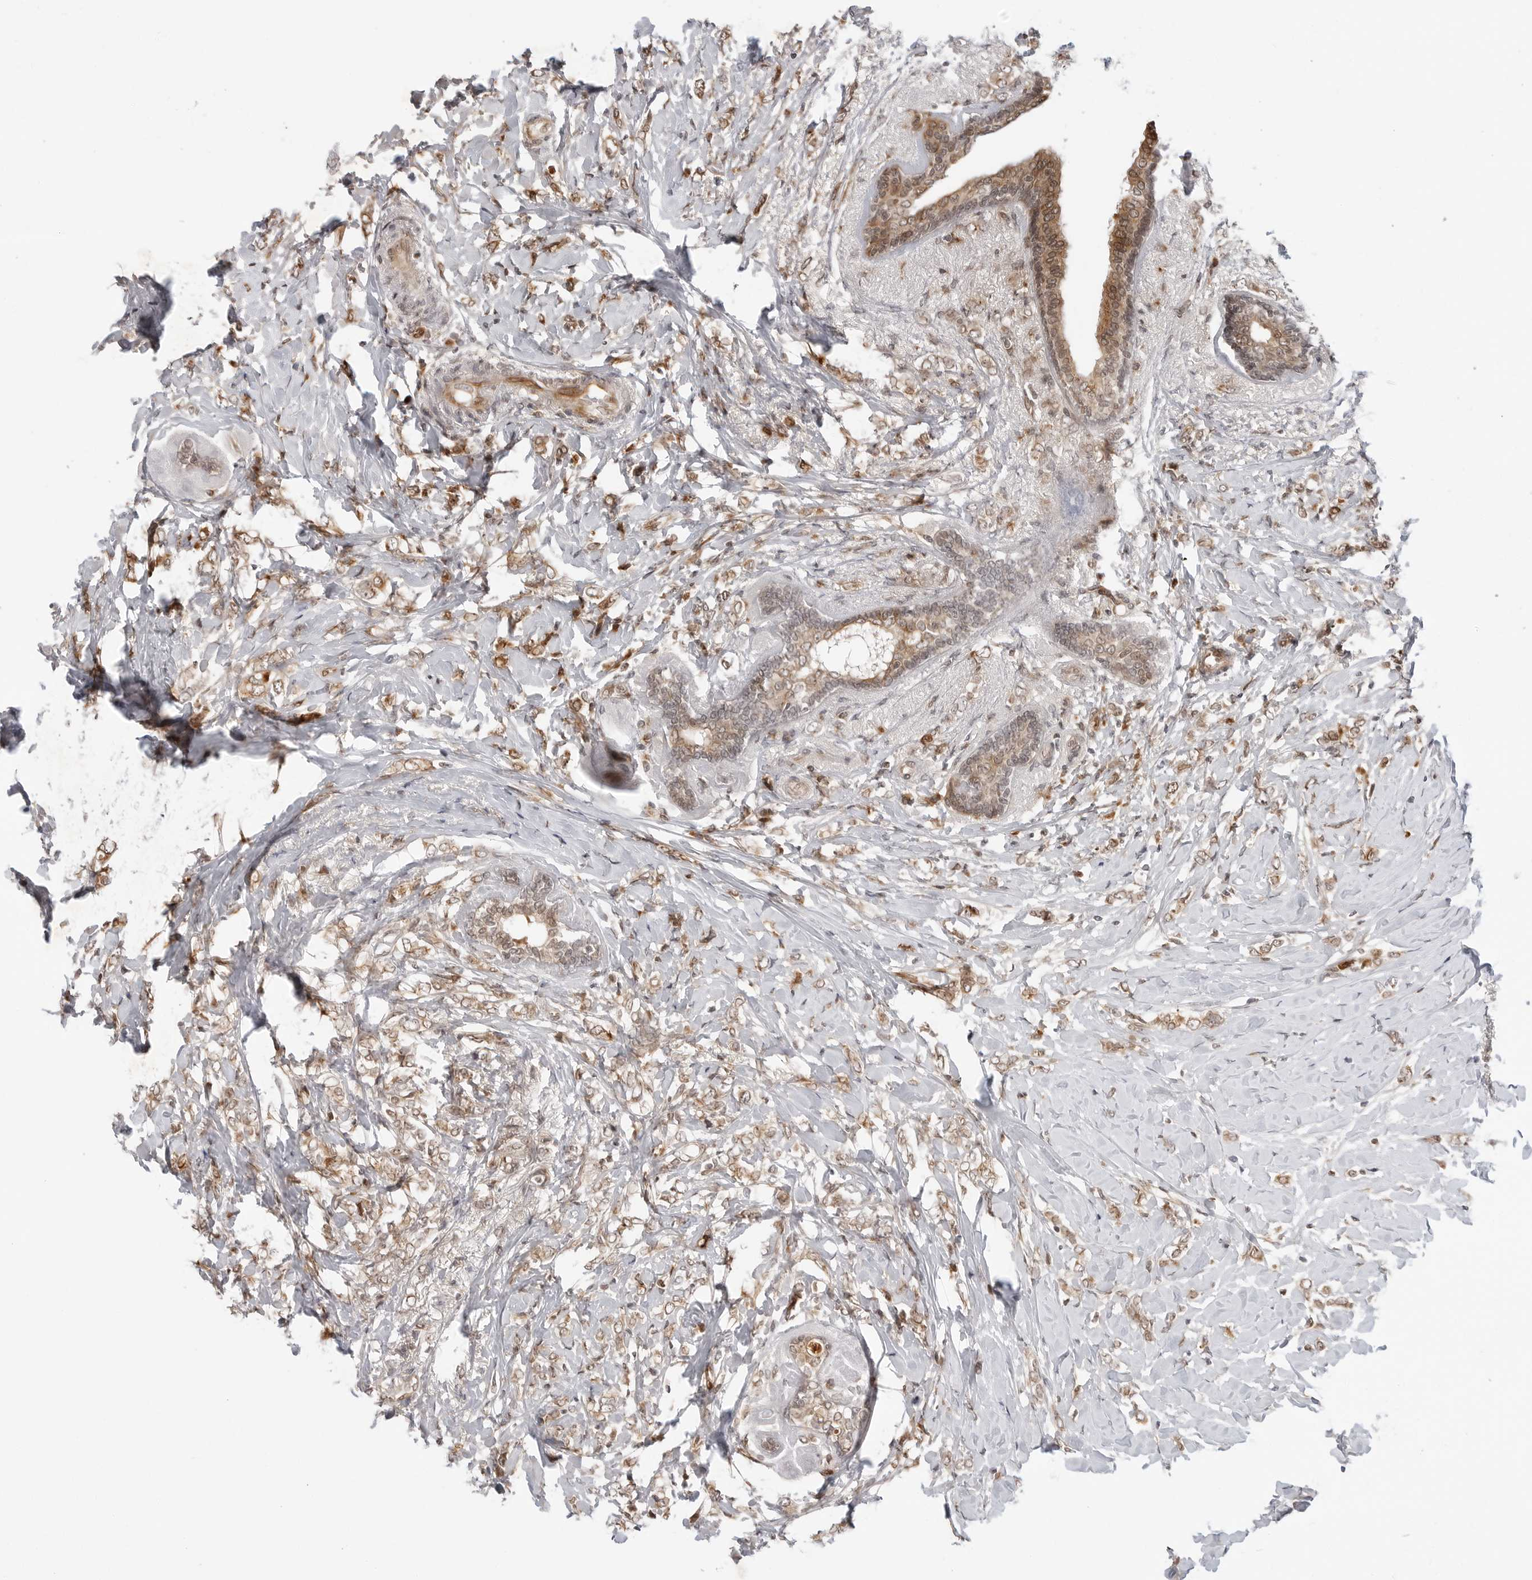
{"staining": {"intensity": "weak", "quantity": ">75%", "location": "cytoplasmic/membranous,nuclear"}, "tissue": "breast cancer", "cell_type": "Tumor cells", "image_type": "cancer", "snomed": [{"axis": "morphology", "description": "Normal tissue, NOS"}, {"axis": "morphology", "description": "Lobular carcinoma"}, {"axis": "topography", "description": "Breast"}], "caption": "Immunohistochemistry photomicrograph of human breast cancer (lobular carcinoma) stained for a protein (brown), which exhibits low levels of weak cytoplasmic/membranous and nuclear staining in approximately >75% of tumor cells.", "gene": "TIPRL", "patient": {"sex": "female", "age": 47}}